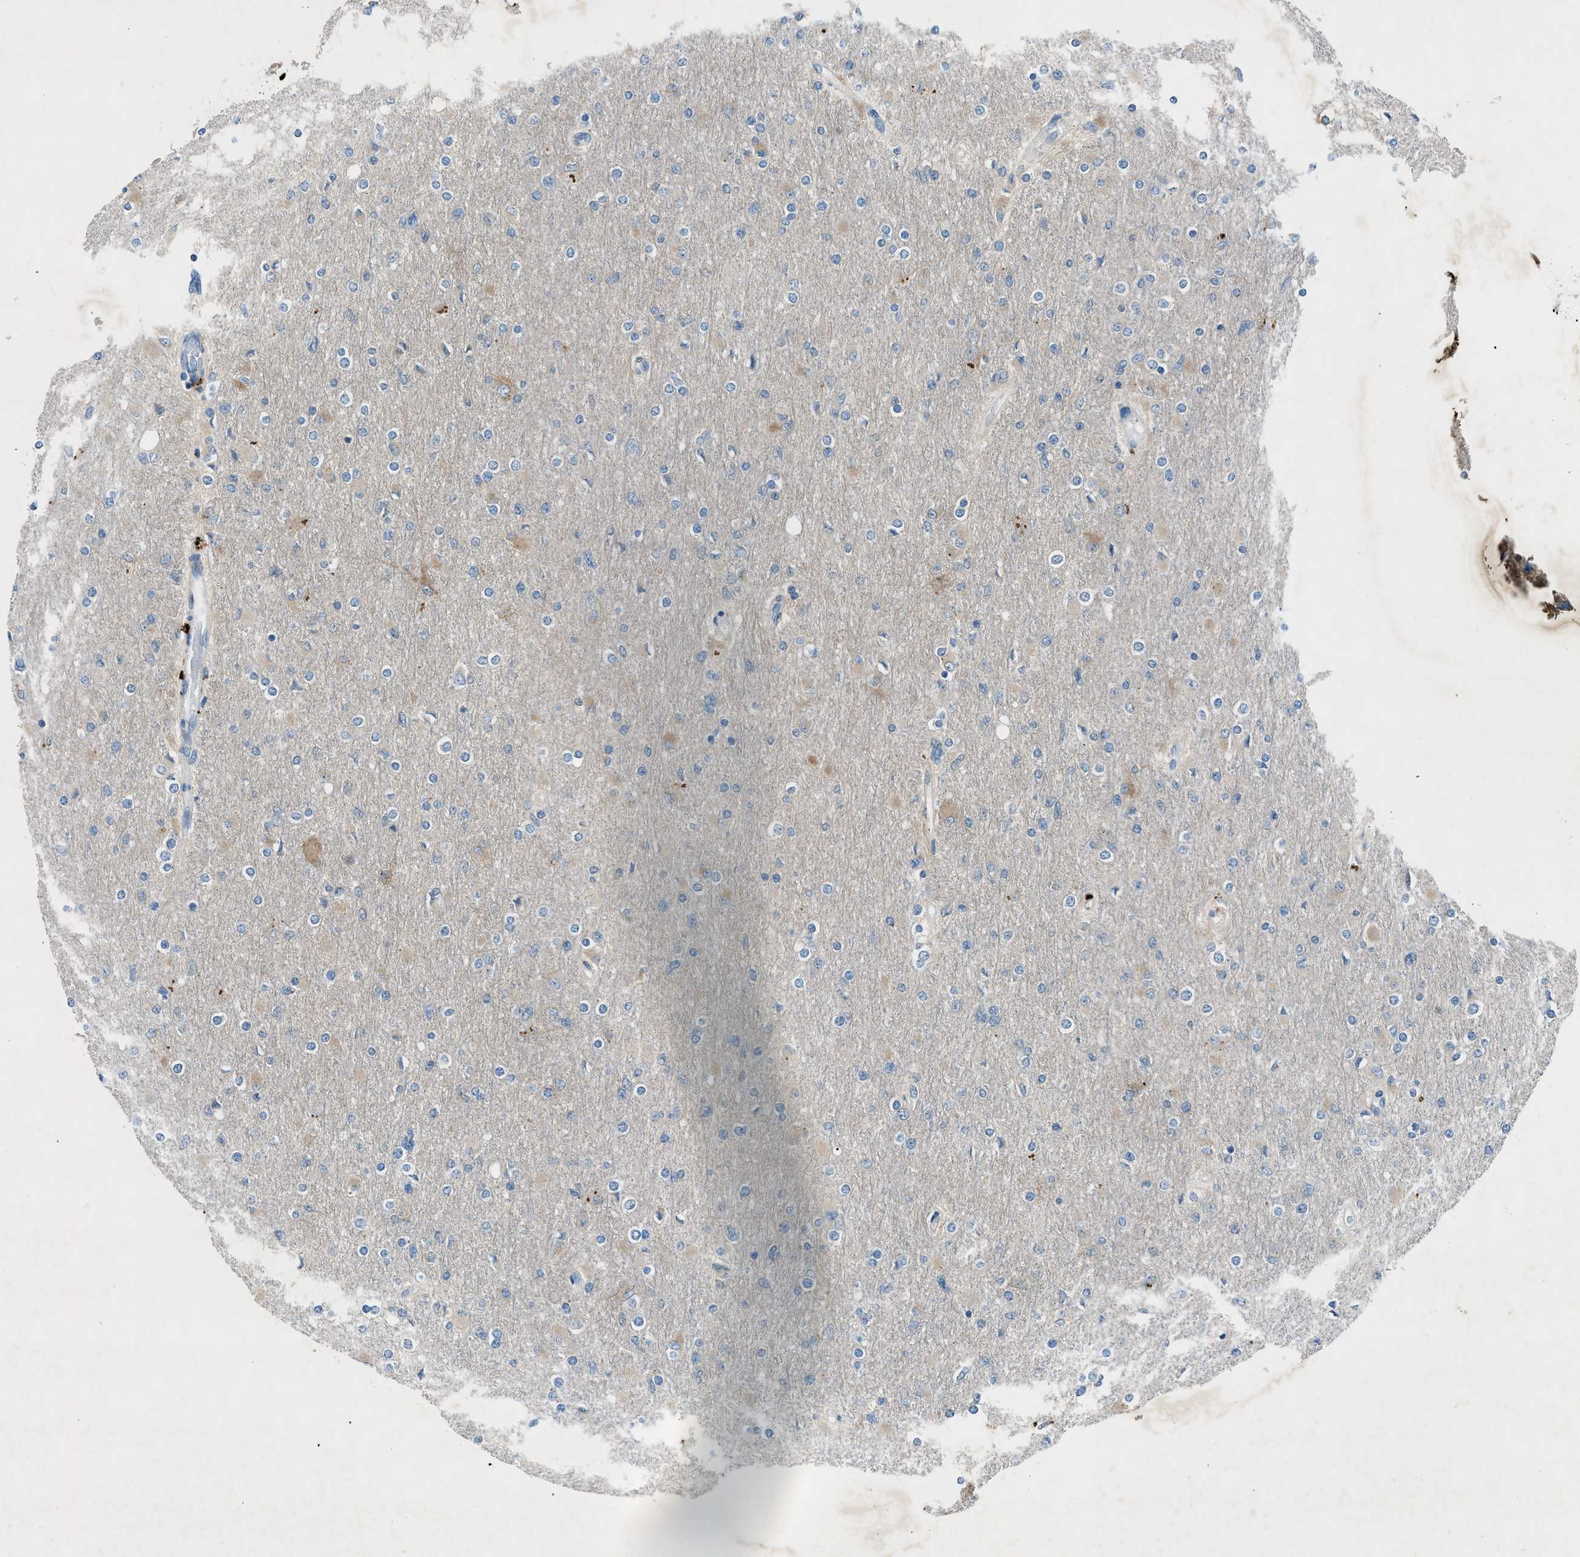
{"staining": {"intensity": "negative", "quantity": "none", "location": "none"}, "tissue": "glioma", "cell_type": "Tumor cells", "image_type": "cancer", "snomed": [{"axis": "morphology", "description": "Glioma, malignant, High grade"}, {"axis": "topography", "description": "Cerebral cortex"}], "caption": "Human glioma stained for a protein using immunohistochemistry exhibits no expression in tumor cells.", "gene": "BMP1", "patient": {"sex": "female", "age": 36}}